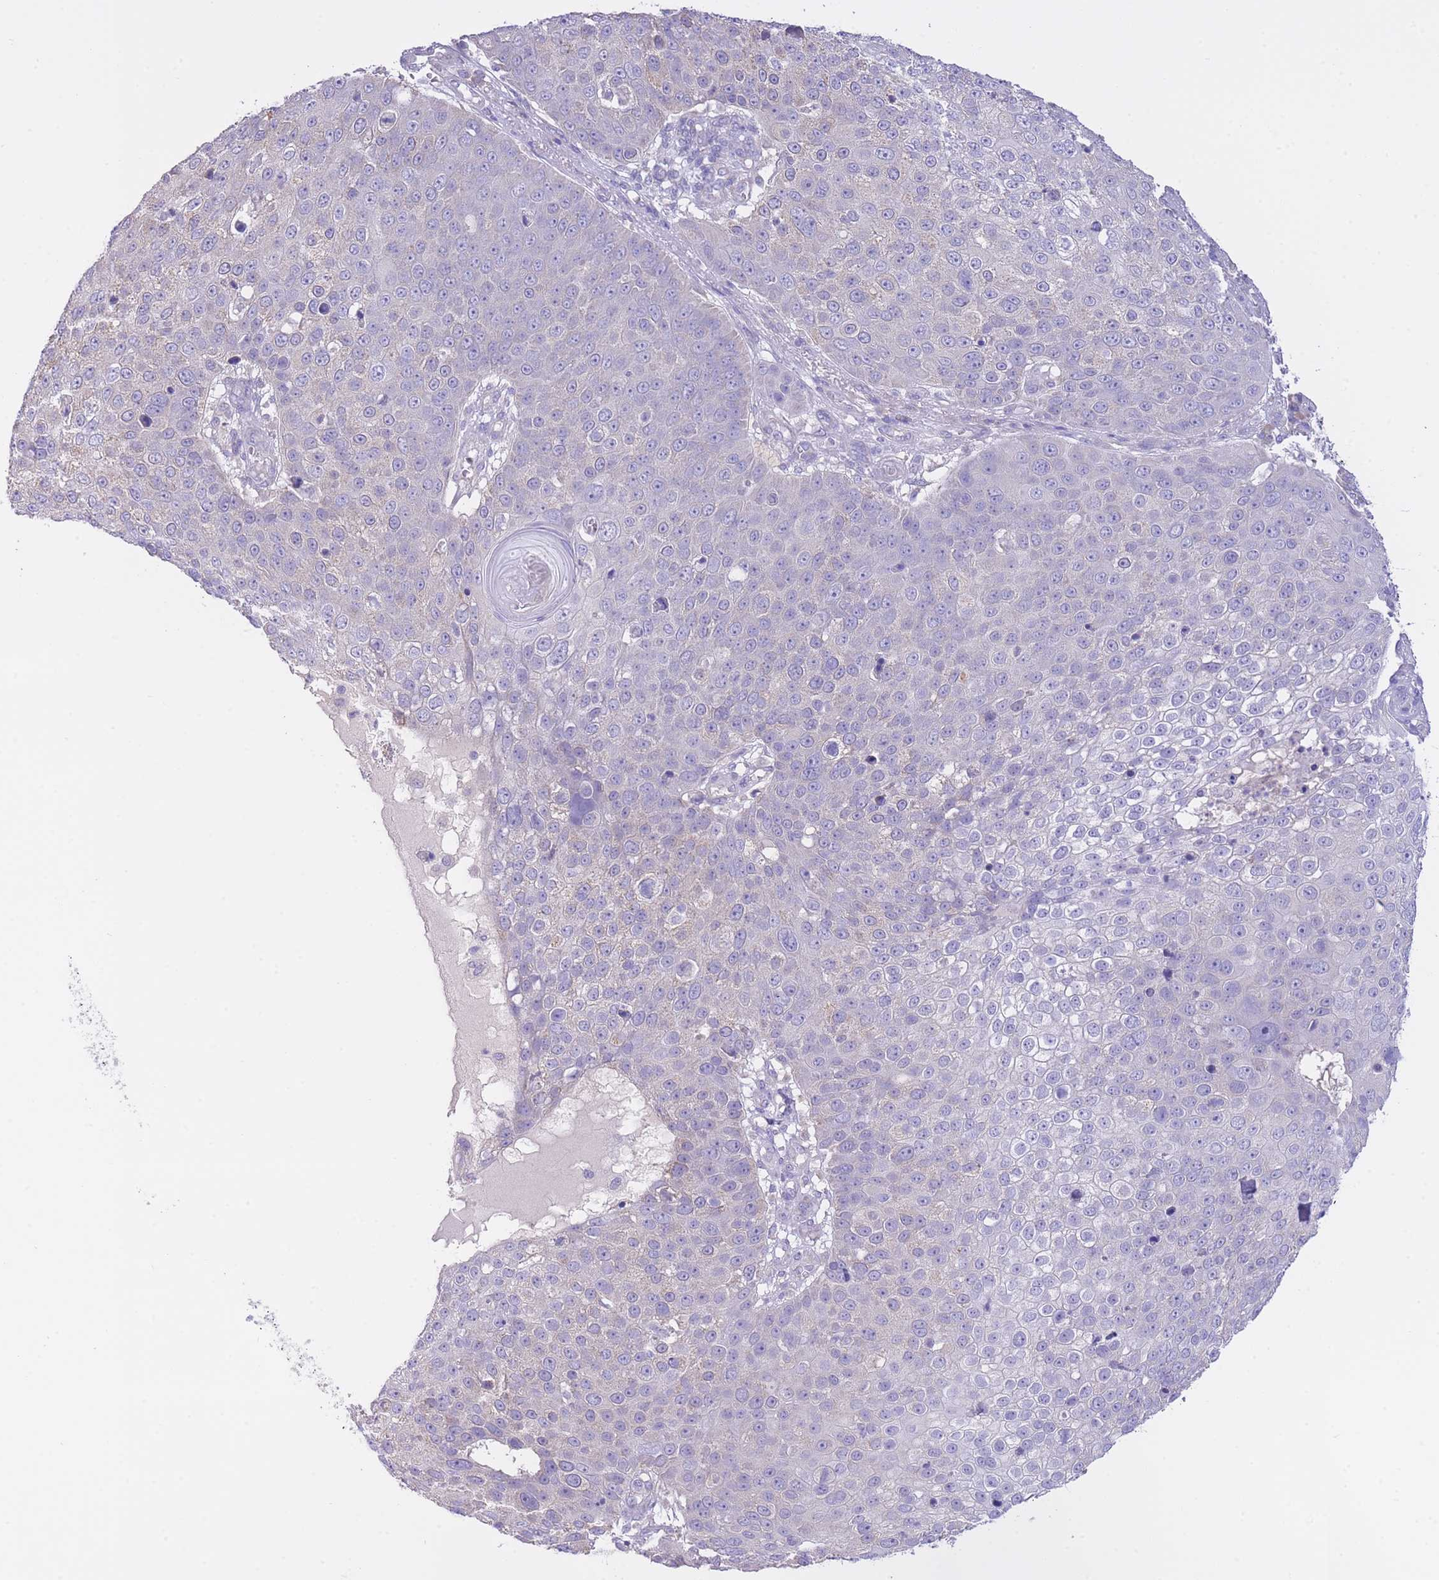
{"staining": {"intensity": "negative", "quantity": "none", "location": "none"}, "tissue": "skin cancer", "cell_type": "Tumor cells", "image_type": "cancer", "snomed": [{"axis": "morphology", "description": "Squamous cell carcinoma, NOS"}, {"axis": "topography", "description": "Skin"}], "caption": "An immunohistochemistry micrograph of skin squamous cell carcinoma is shown. There is no staining in tumor cells of skin squamous cell carcinoma. (DAB (3,3'-diaminobenzidine) IHC visualized using brightfield microscopy, high magnification).", "gene": "PGM1", "patient": {"sex": "male", "age": 71}}